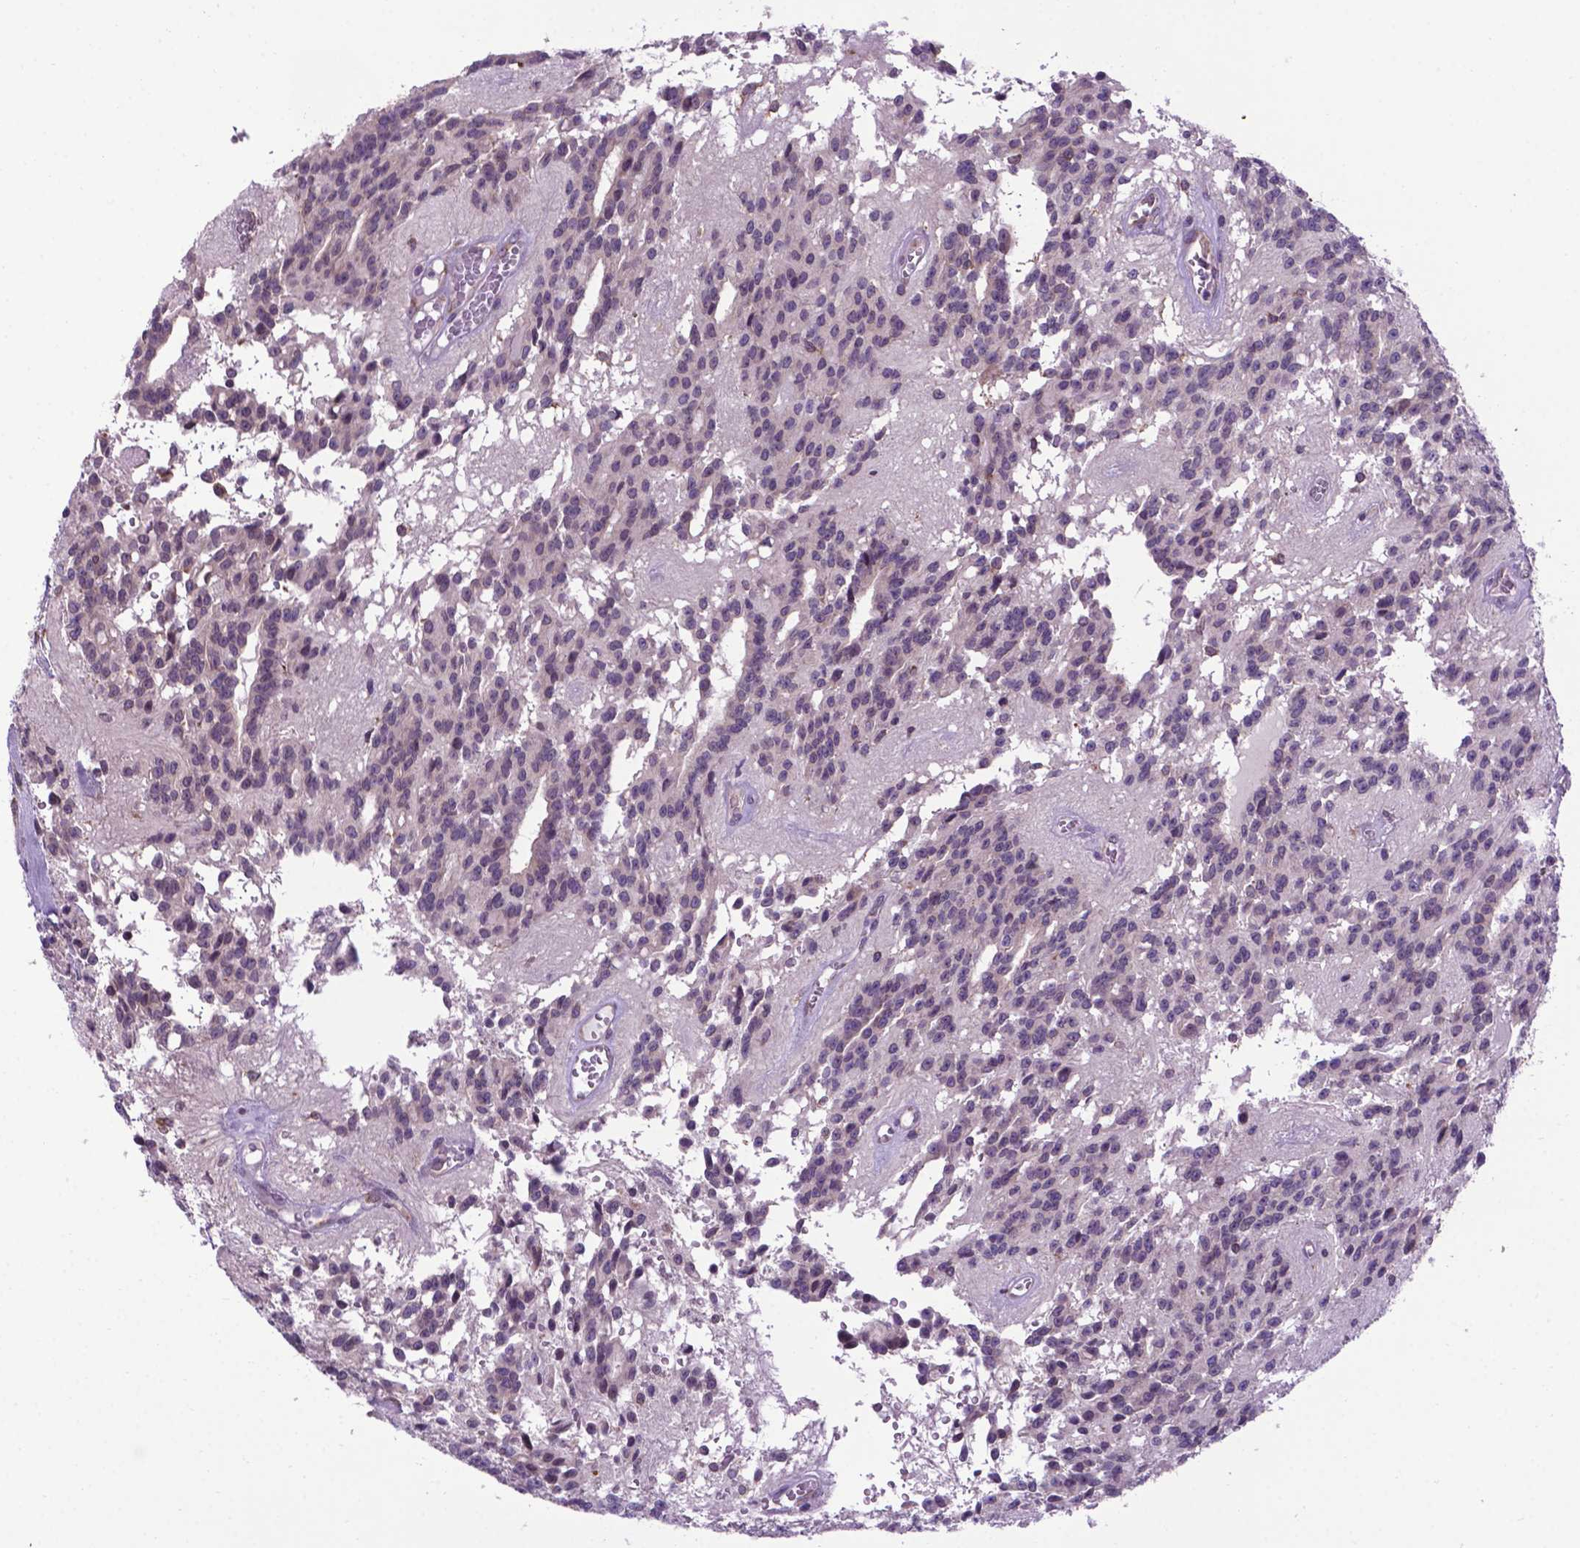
{"staining": {"intensity": "negative", "quantity": "none", "location": "none"}, "tissue": "glioma", "cell_type": "Tumor cells", "image_type": "cancer", "snomed": [{"axis": "morphology", "description": "Glioma, malignant, Low grade"}, {"axis": "topography", "description": "Brain"}], "caption": "The micrograph reveals no significant expression in tumor cells of malignant glioma (low-grade).", "gene": "WDR83OS", "patient": {"sex": "male", "age": 31}}